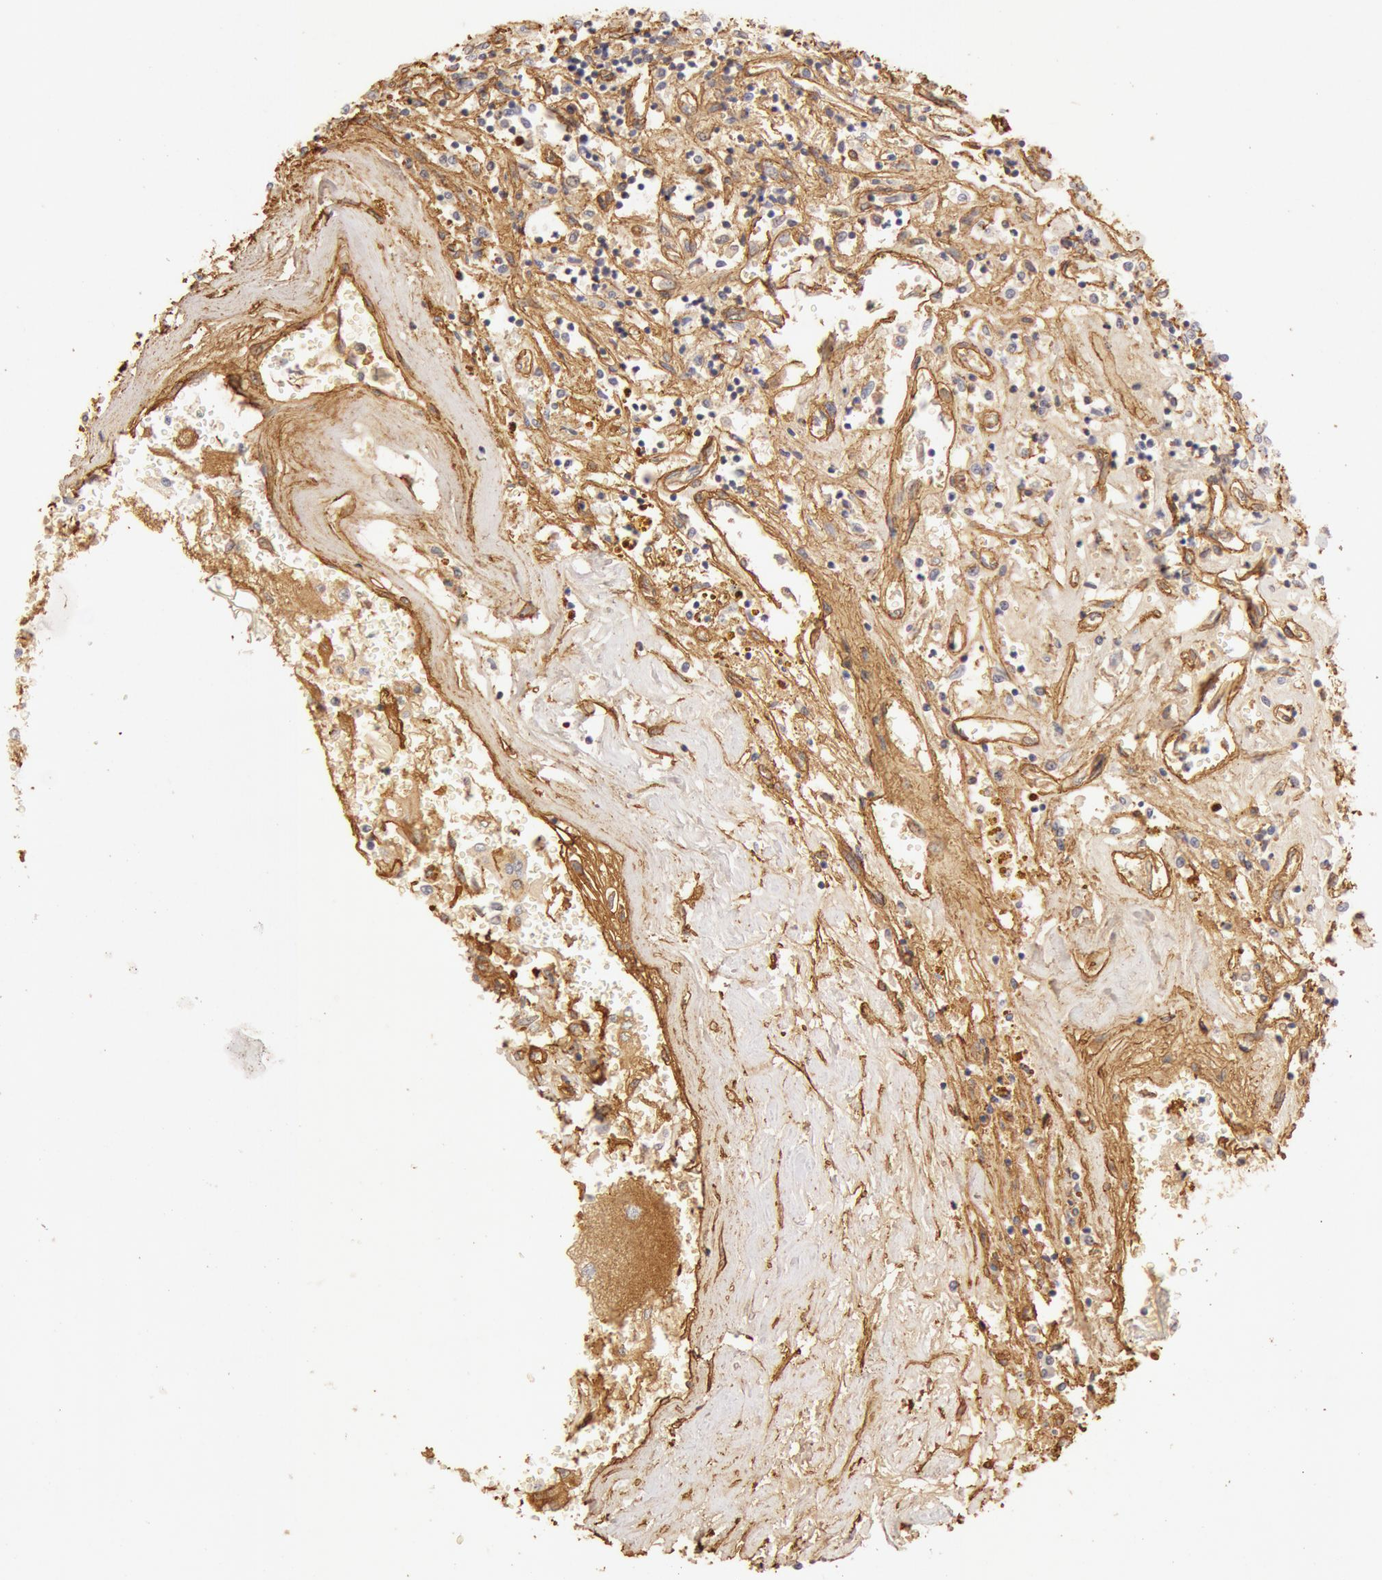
{"staining": {"intensity": "weak", "quantity": "25%-75%", "location": "cytoplasmic/membranous"}, "tissue": "renal cancer", "cell_type": "Tumor cells", "image_type": "cancer", "snomed": [{"axis": "morphology", "description": "Adenocarcinoma, NOS"}, {"axis": "topography", "description": "Kidney"}], "caption": "Immunohistochemical staining of adenocarcinoma (renal) displays low levels of weak cytoplasmic/membranous protein staining in approximately 25%-75% of tumor cells.", "gene": "COL4A1", "patient": {"sex": "male", "age": 78}}